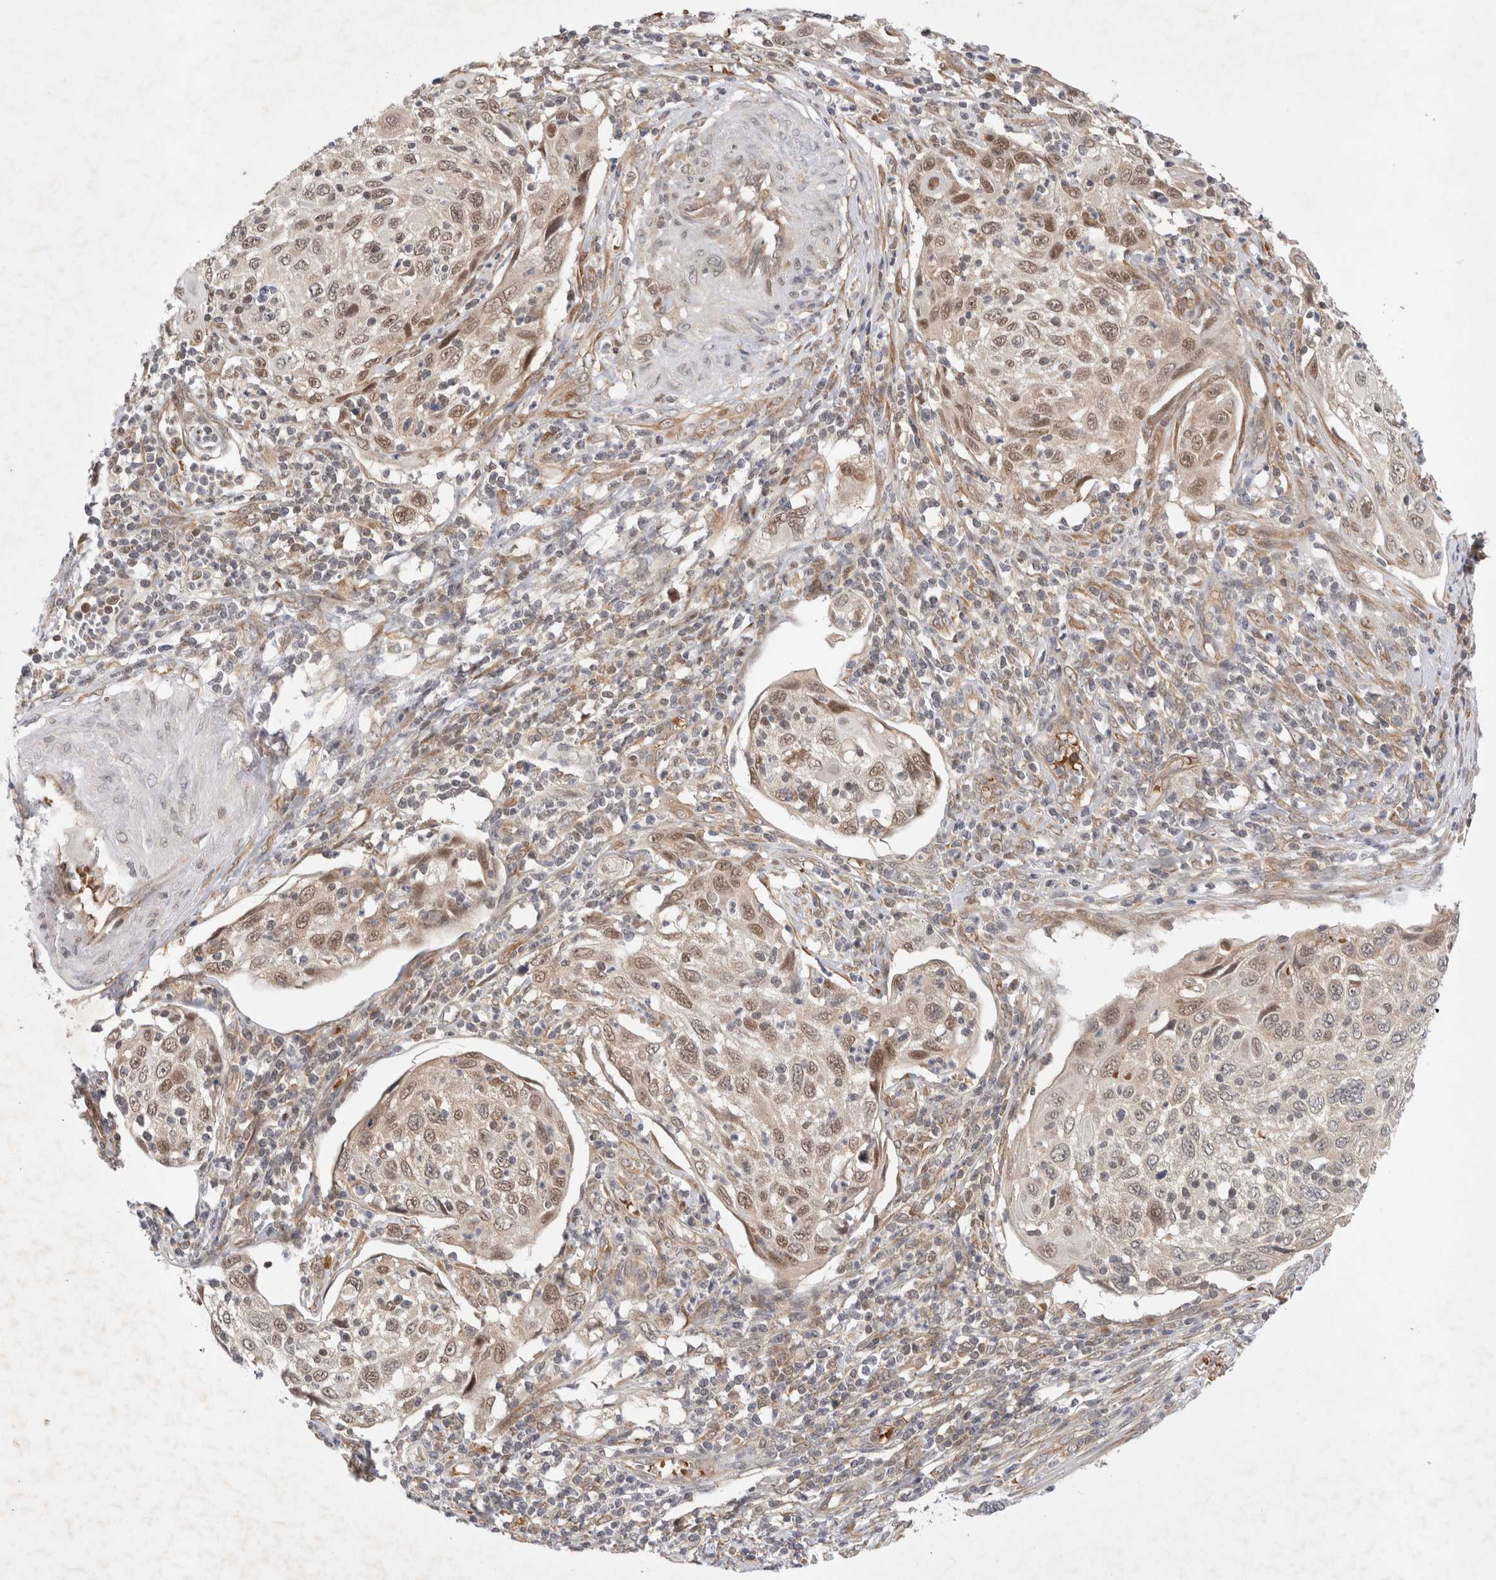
{"staining": {"intensity": "moderate", "quantity": ">75%", "location": "nuclear"}, "tissue": "cervical cancer", "cell_type": "Tumor cells", "image_type": "cancer", "snomed": [{"axis": "morphology", "description": "Squamous cell carcinoma, NOS"}, {"axis": "topography", "description": "Cervix"}], "caption": "Protein analysis of cervical squamous cell carcinoma tissue shows moderate nuclear expression in about >75% of tumor cells. The protein is shown in brown color, while the nuclei are stained blue.", "gene": "EIF3E", "patient": {"sex": "female", "age": 70}}